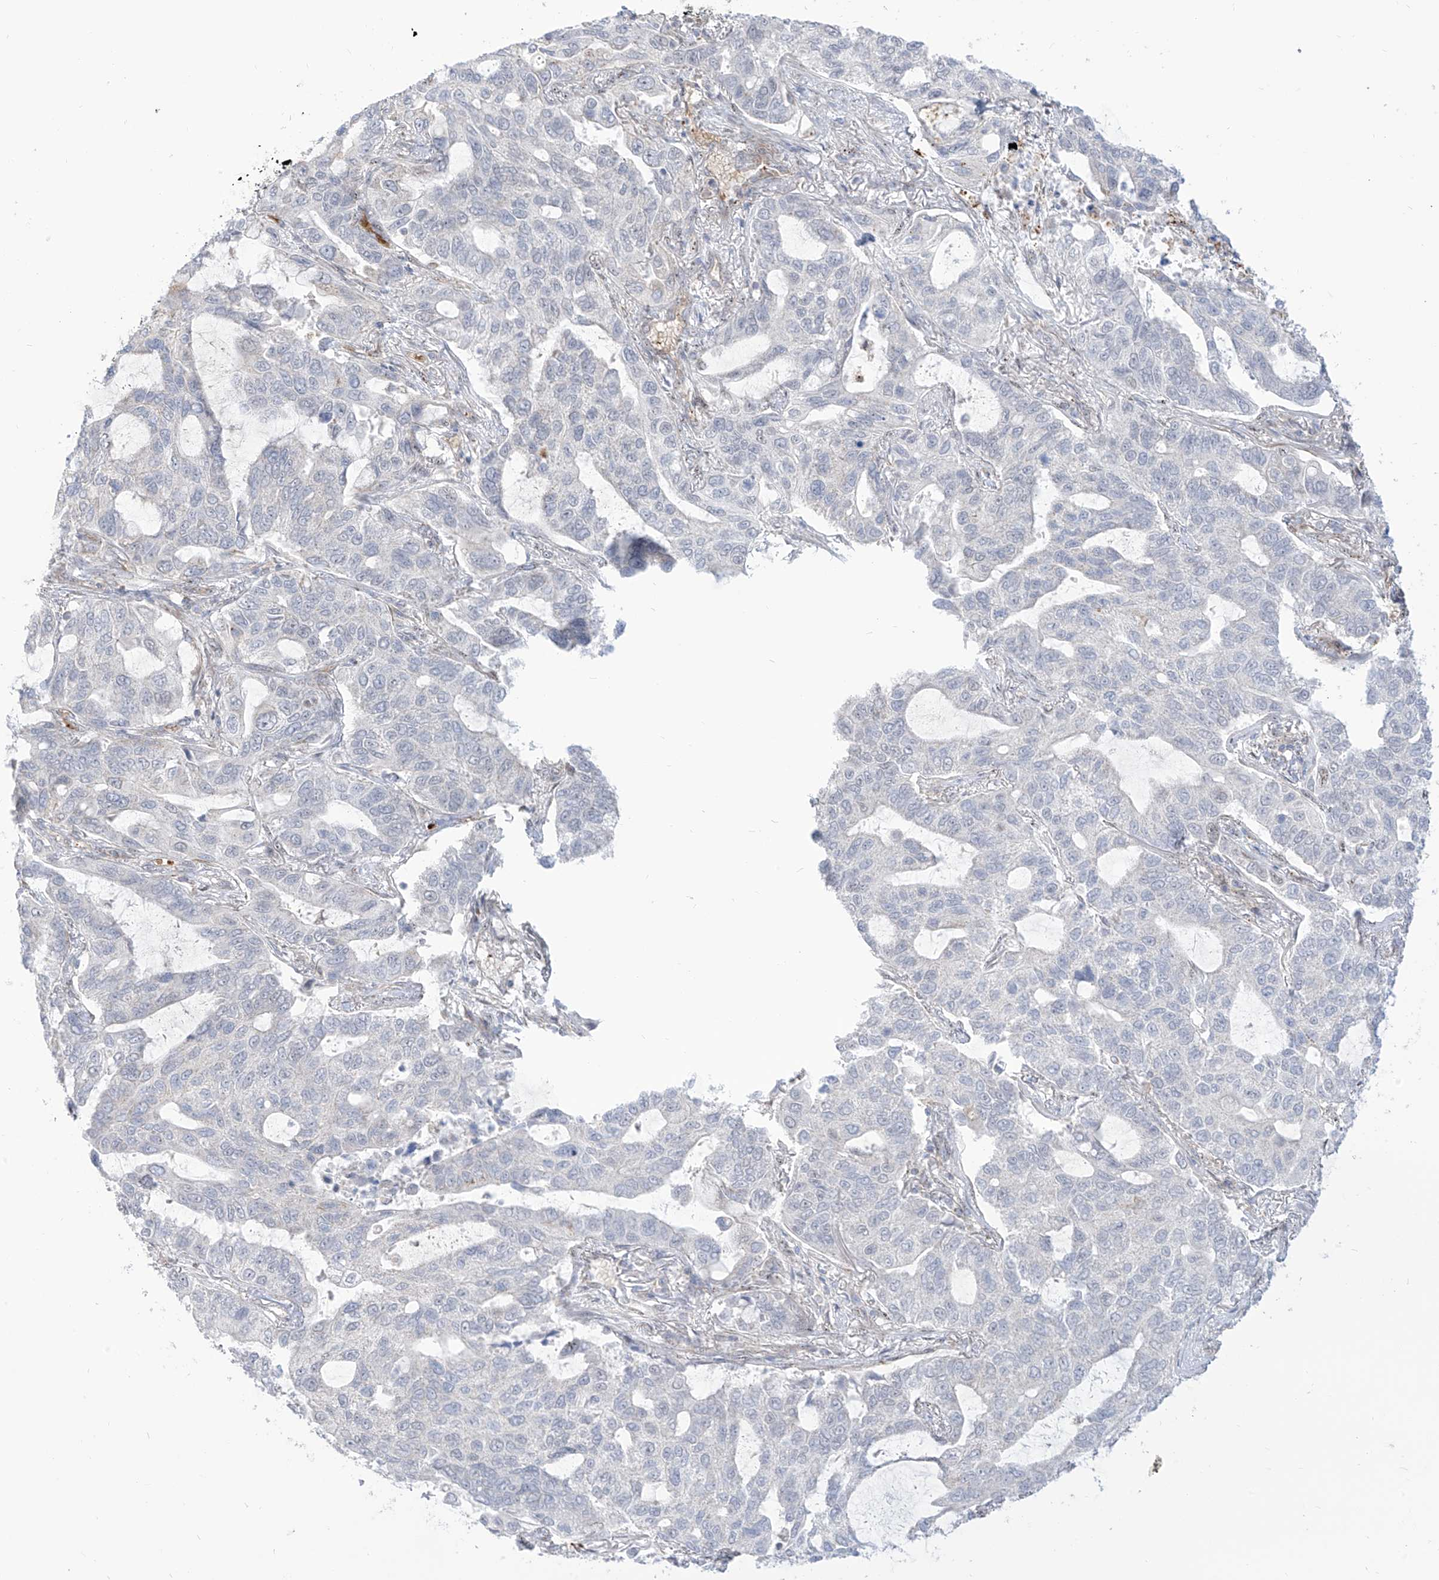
{"staining": {"intensity": "negative", "quantity": "none", "location": "none"}, "tissue": "lung cancer", "cell_type": "Tumor cells", "image_type": "cancer", "snomed": [{"axis": "morphology", "description": "Adenocarcinoma, NOS"}, {"axis": "topography", "description": "Lung"}], "caption": "An immunohistochemistry (IHC) histopathology image of lung cancer is shown. There is no staining in tumor cells of lung cancer.", "gene": "ARHGEF40", "patient": {"sex": "male", "age": 64}}